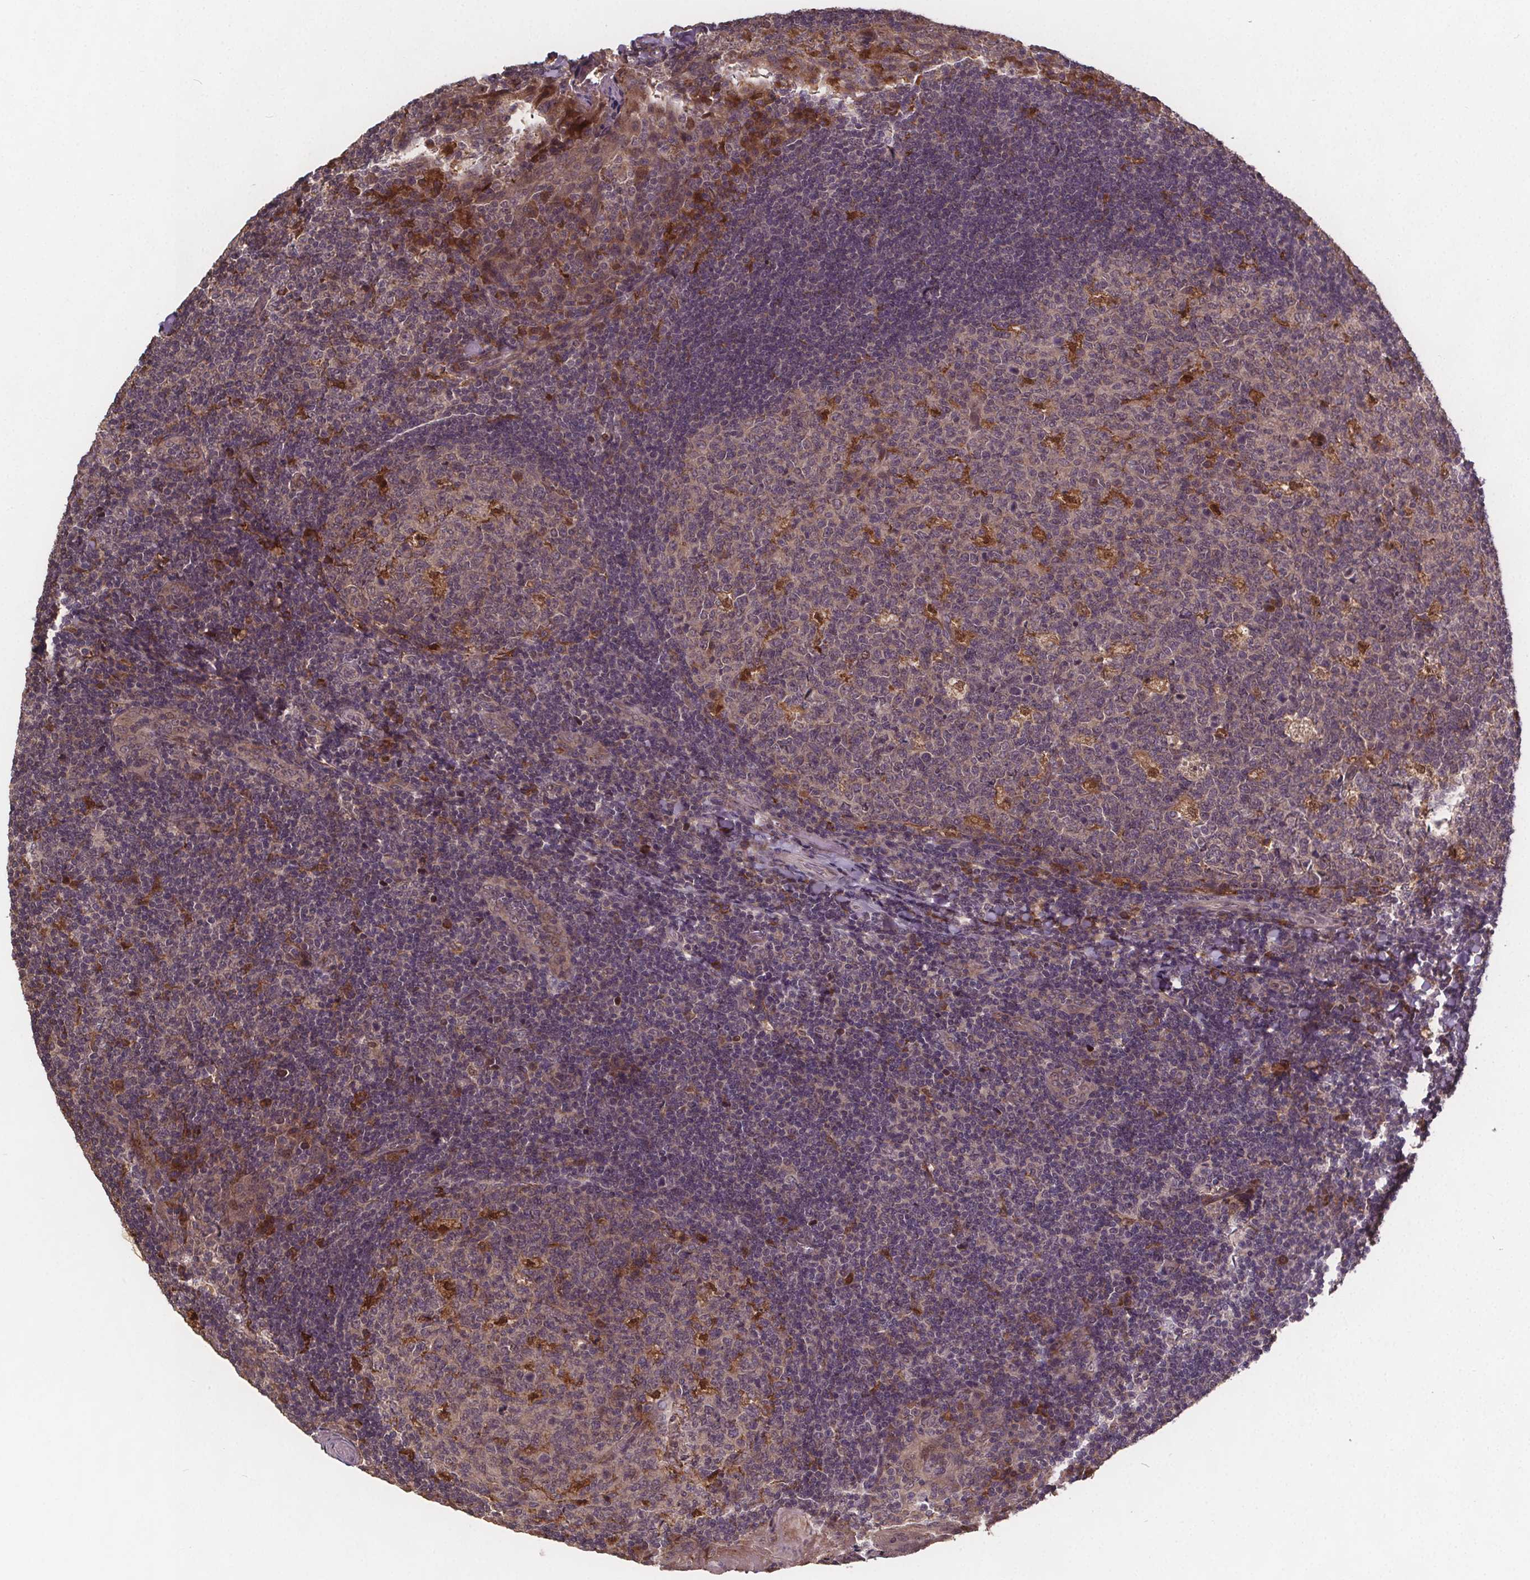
{"staining": {"intensity": "negative", "quantity": "none", "location": "none"}, "tissue": "tonsil", "cell_type": "Germinal center cells", "image_type": "normal", "snomed": [{"axis": "morphology", "description": "Normal tissue, NOS"}, {"axis": "topography", "description": "Tonsil"}], "caption": "This image is of benign tonsil stained with immunohistochemistry (IHC) to label a protein in brown with the nuclei are counter-stained blue. There is no positivity in germinal center cells. (DAB immunohistochemistry visualized using brightfield microscopy, high magnification).", "gene": "USP9X", "patient": {"sex": "male", "age": 17}}